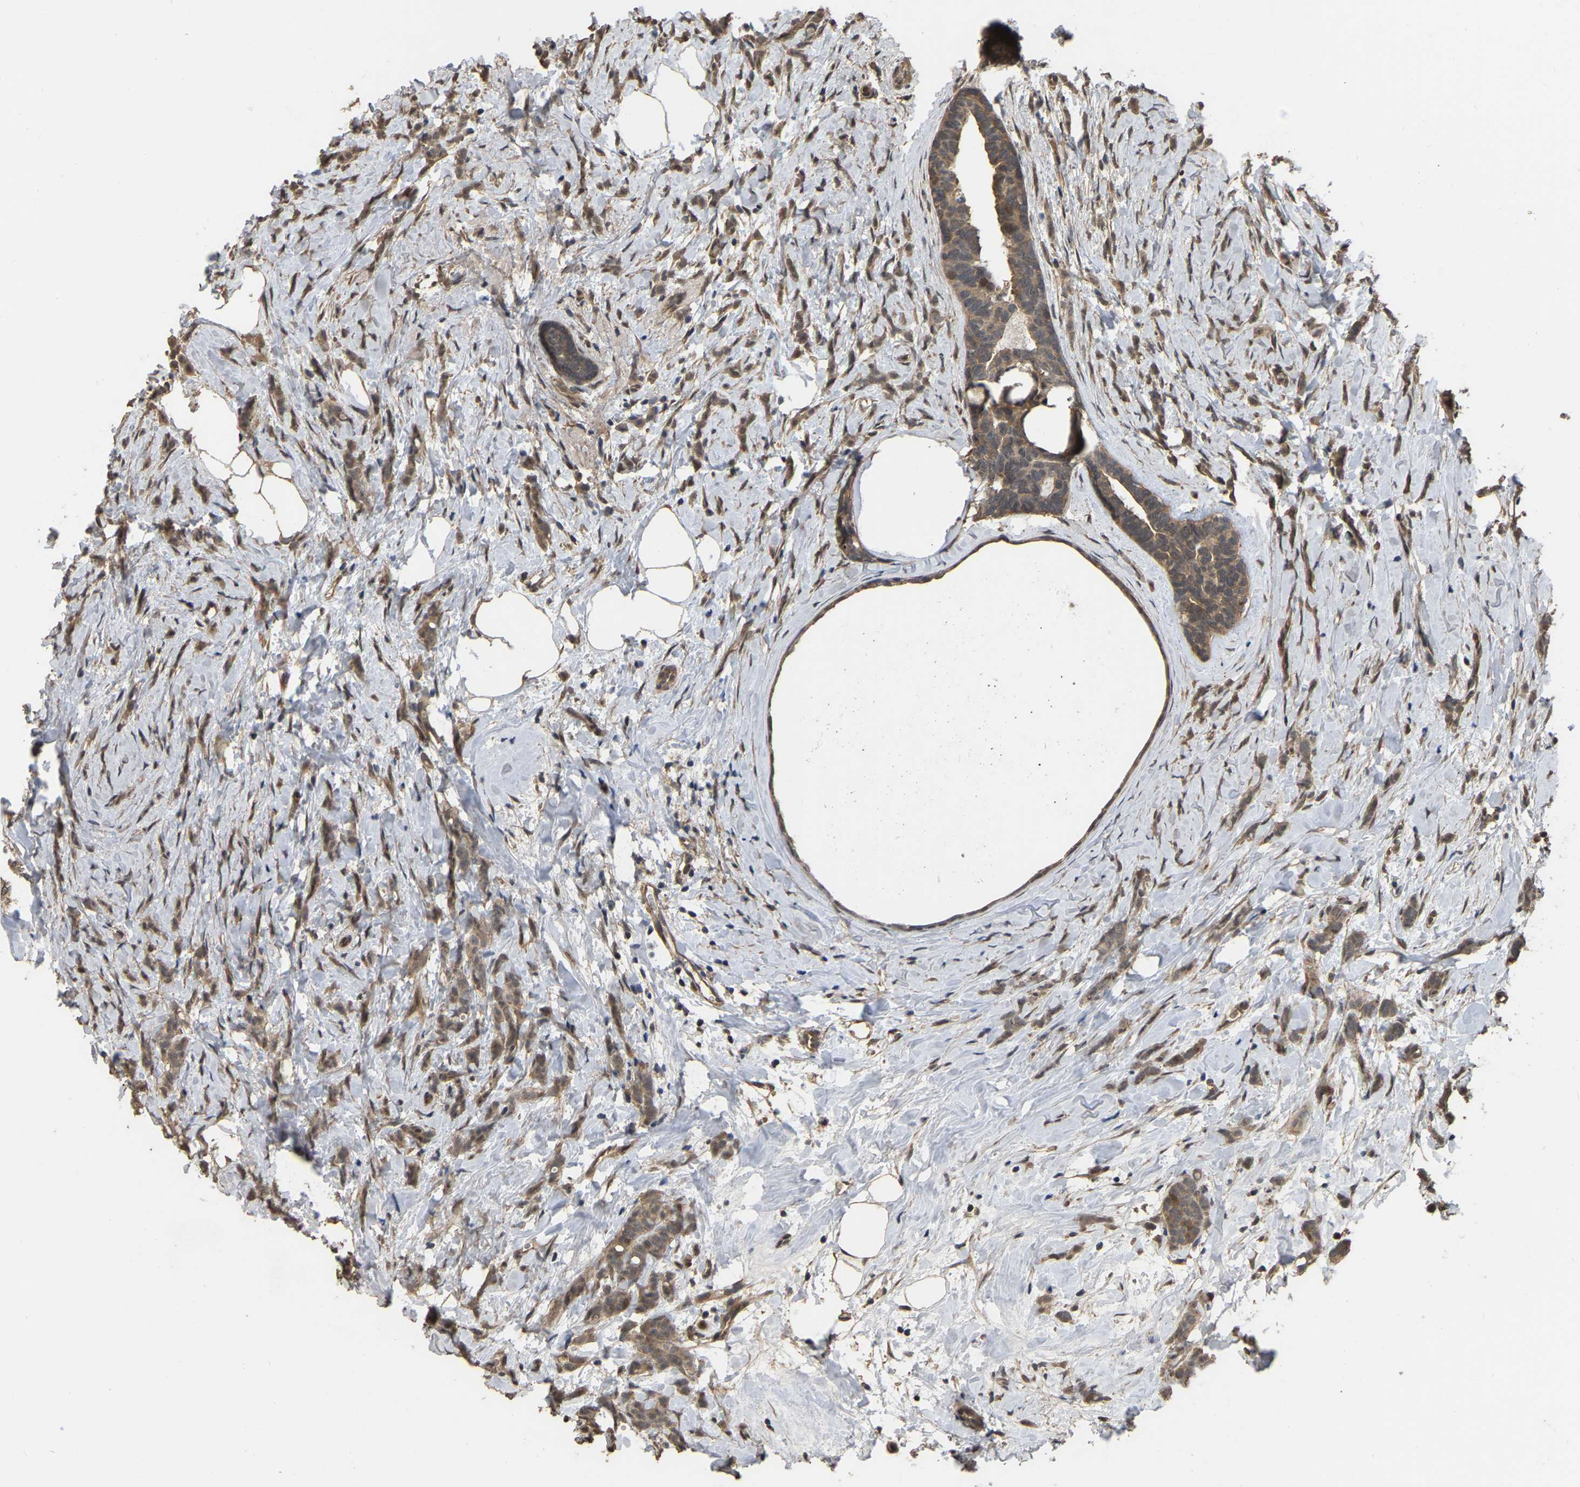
{"staining": {"intensity": "moderate", "quantity": ">75%", "location": "cytoplasmic/membranous"}, "tissue": "breast cancer", "cell_type": "Tumor cells", "image_type": "cancer", "snomed": [{"axis": "morphology", "description": "Lobular carcinoma, in situ"}, {"axis": "morphology", "description": "Lobular carcinoma"}, {"axis": "topography", "description": "Breast"}], "caption": "Breast cancer (lobular carcinoma) was stained to show a protein in brown. There is medium levels of moderate cytoplasmic/membranous positivity in approximately >75% of tumor cells.", "gene": "ARHGAP23", "patient": {"sex": "female", "age": 41}}